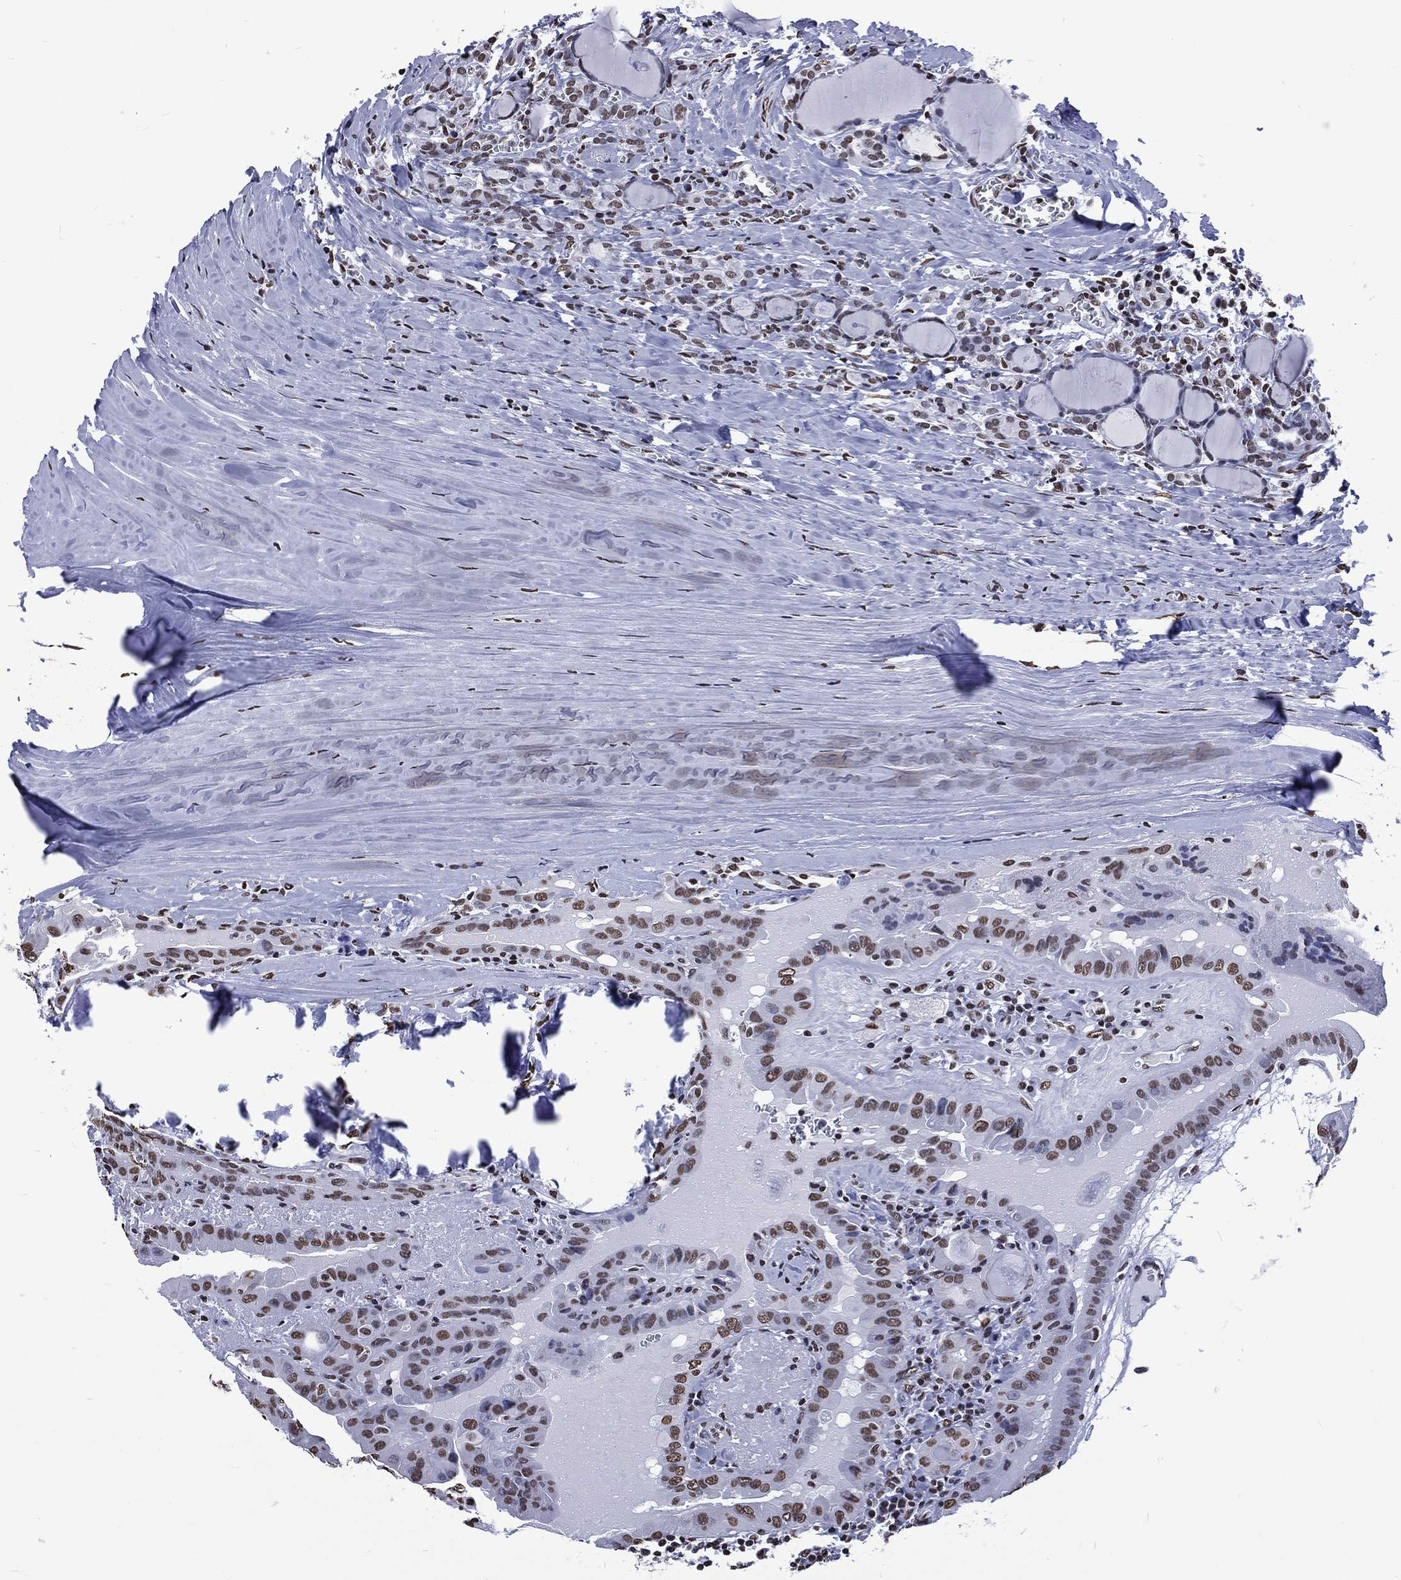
{"staining": {"intensity": "moderate", "quantity": ">75%", "location": "nuclear"}, "tissue": "thyroid cancer", "cell_type": "Tumor cells", "image_type": "cancer", "snomed": [{"axis": "morphology", "description": "Papillary adenocarcinoma, NOS"}, {"axis": "topography", "description": "Thyroid gland"}], "caption": "Thyroid papillary adenocarcinoma was stained to show a protein in brown. There is medium levels of moderate nuclear expression in approximately >75% of tumor cells.", "gene": "RETREG2", "patient": {"sex": "female", "age": 37}}